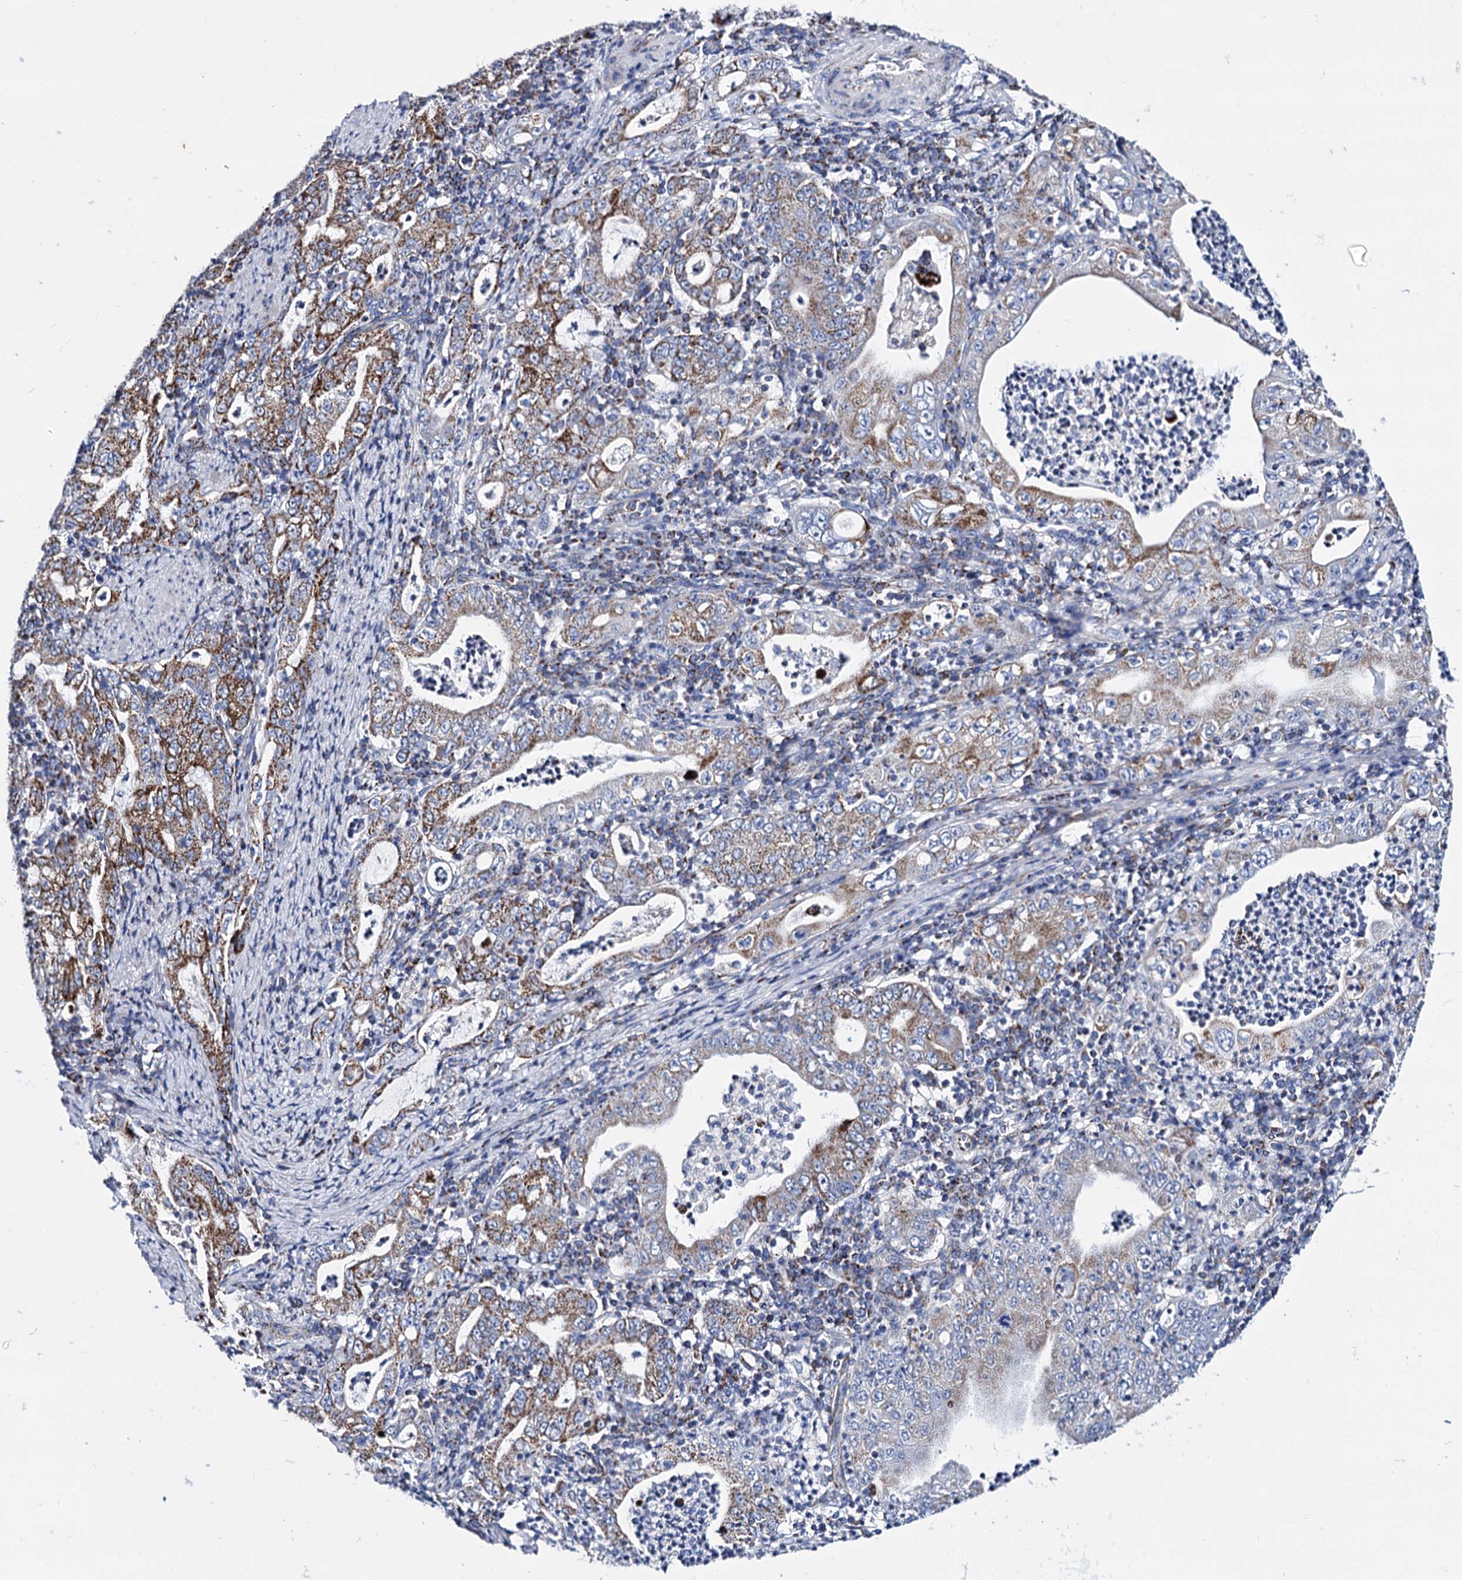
{"staining": {"intensity": "moderate", "quantity": ">75%", "location": "cytoplasmic/membranous"}, "tissue": "stomach cancer", "cell_type": "Tumor cells", "image_type": "cancer", "snomed": [{"axis": "morphology", "description": "Normal tissue, NOS"}, {"axis": "morphology", "description": "Adenocarcinoma, NOS"}, {"axis": "topography", "description": "Esophagus"}, {"axis": "topography", "description": "Stomach, upper"}, {"axis": "topography", "description": "Peripheral nerve tissue"}], "caption": "Immunohistochemistry of human stomach cancer (adenocarcinoma) demonstrates medium levels of moderate cytoplasmic/membranous staining in about >75% of tumor cells.", "gene": "UBASH3B", "patient": {"sex": "male", "age": 62}}